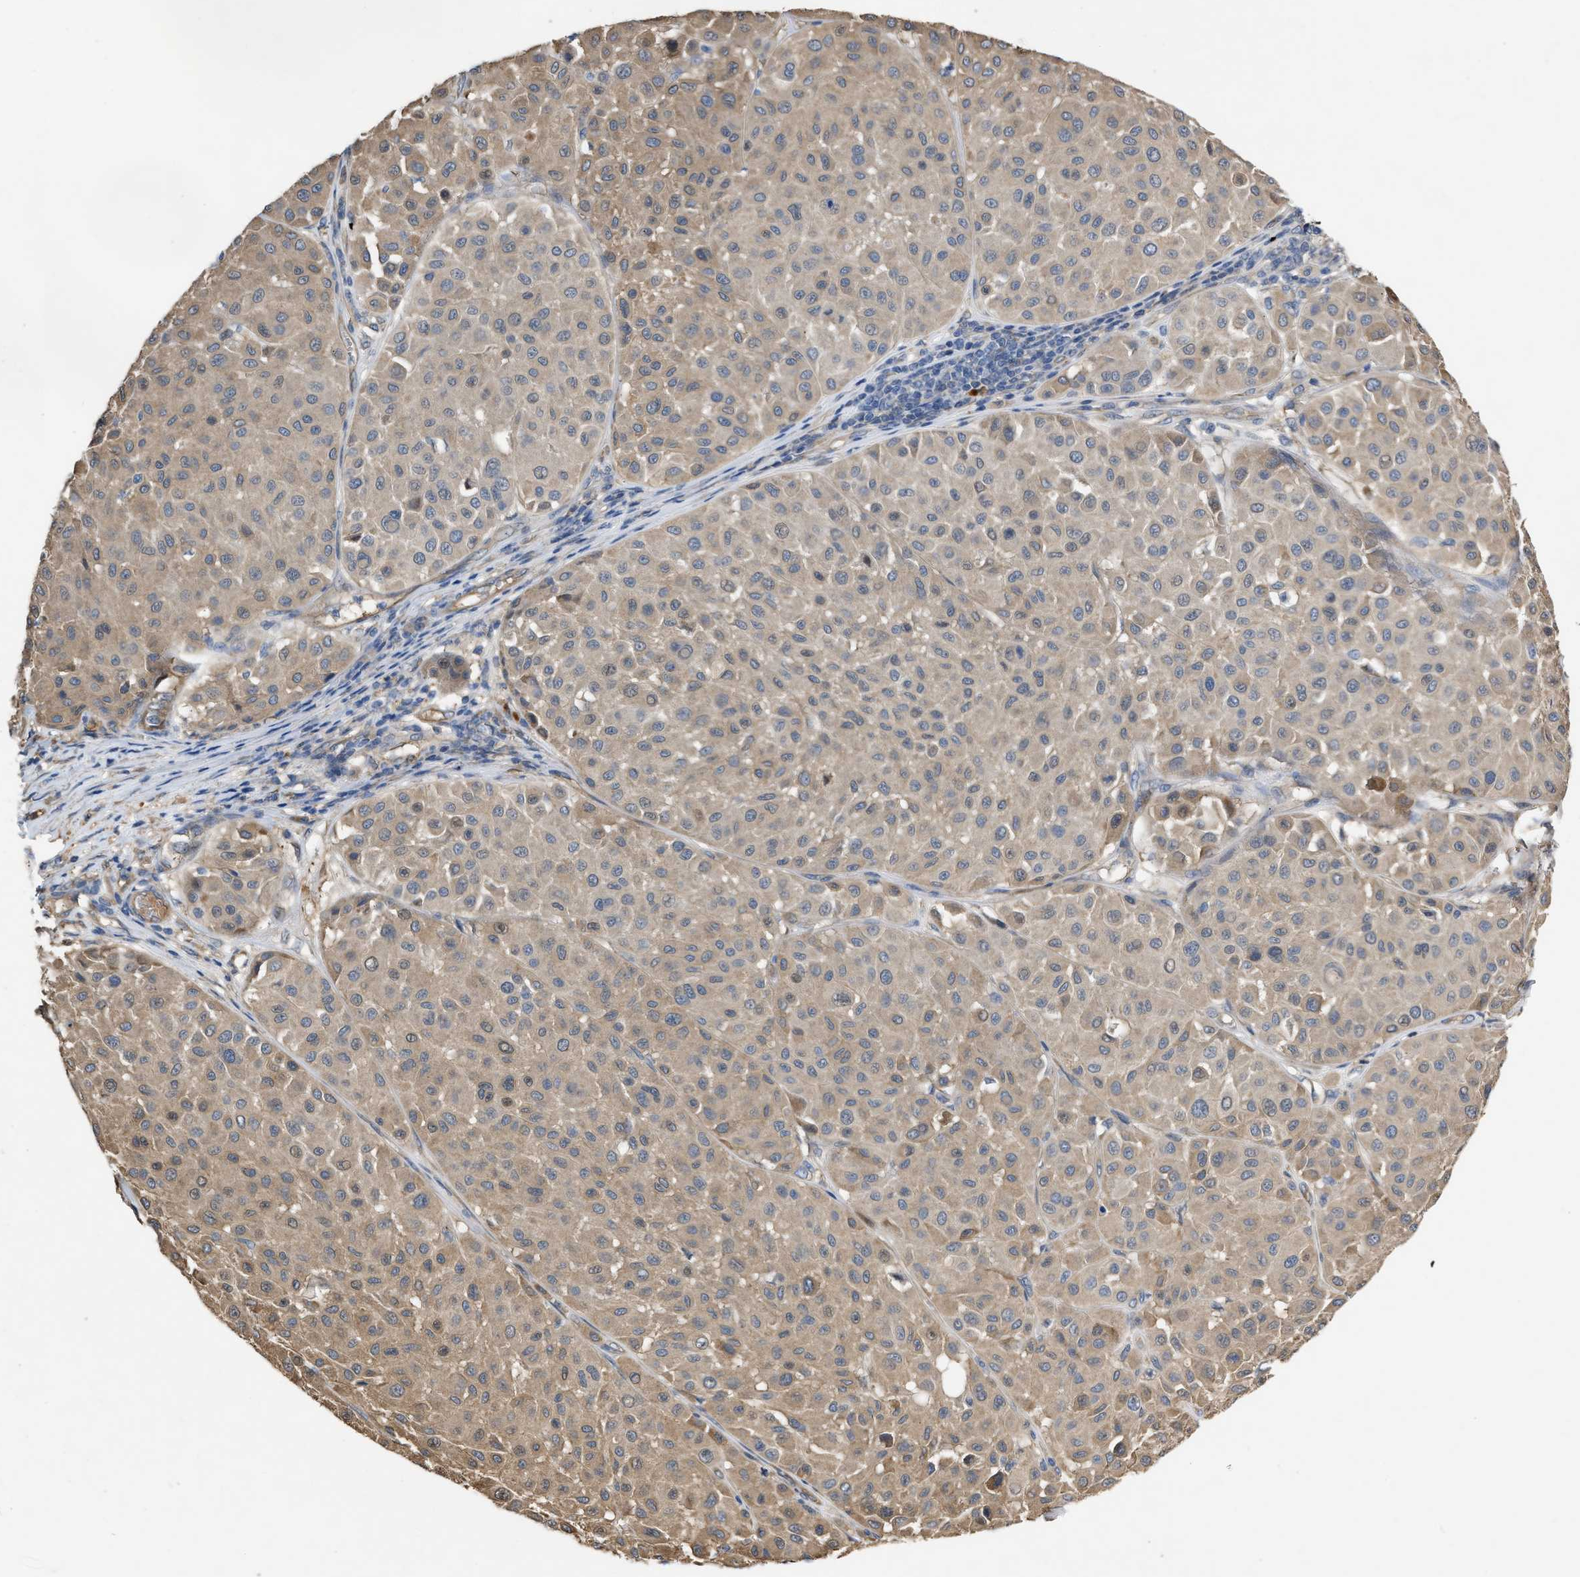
{"staining": {"intensity": "weak", "quantity": ">75%", "location": "cytoplasmic/membranous"}, "tissue": "melanoma", "cell_type": "Tumor cells", "image_type": "cancer", "snomed": [{"axis": "morphology", "description": "Malignant melanoma, Metastatic site"}, {"axis": "topography", "description": "Soft tissue"}], "caption": "Malignant melanoma (metastatic site) was stained to show a protein in brown. There is low levels of weak cytoplasmic/membranous staining in approximately >75% of tumor cells.", "gene": "SLC4A11", "patient": {"sex": "male", "age": 41}}